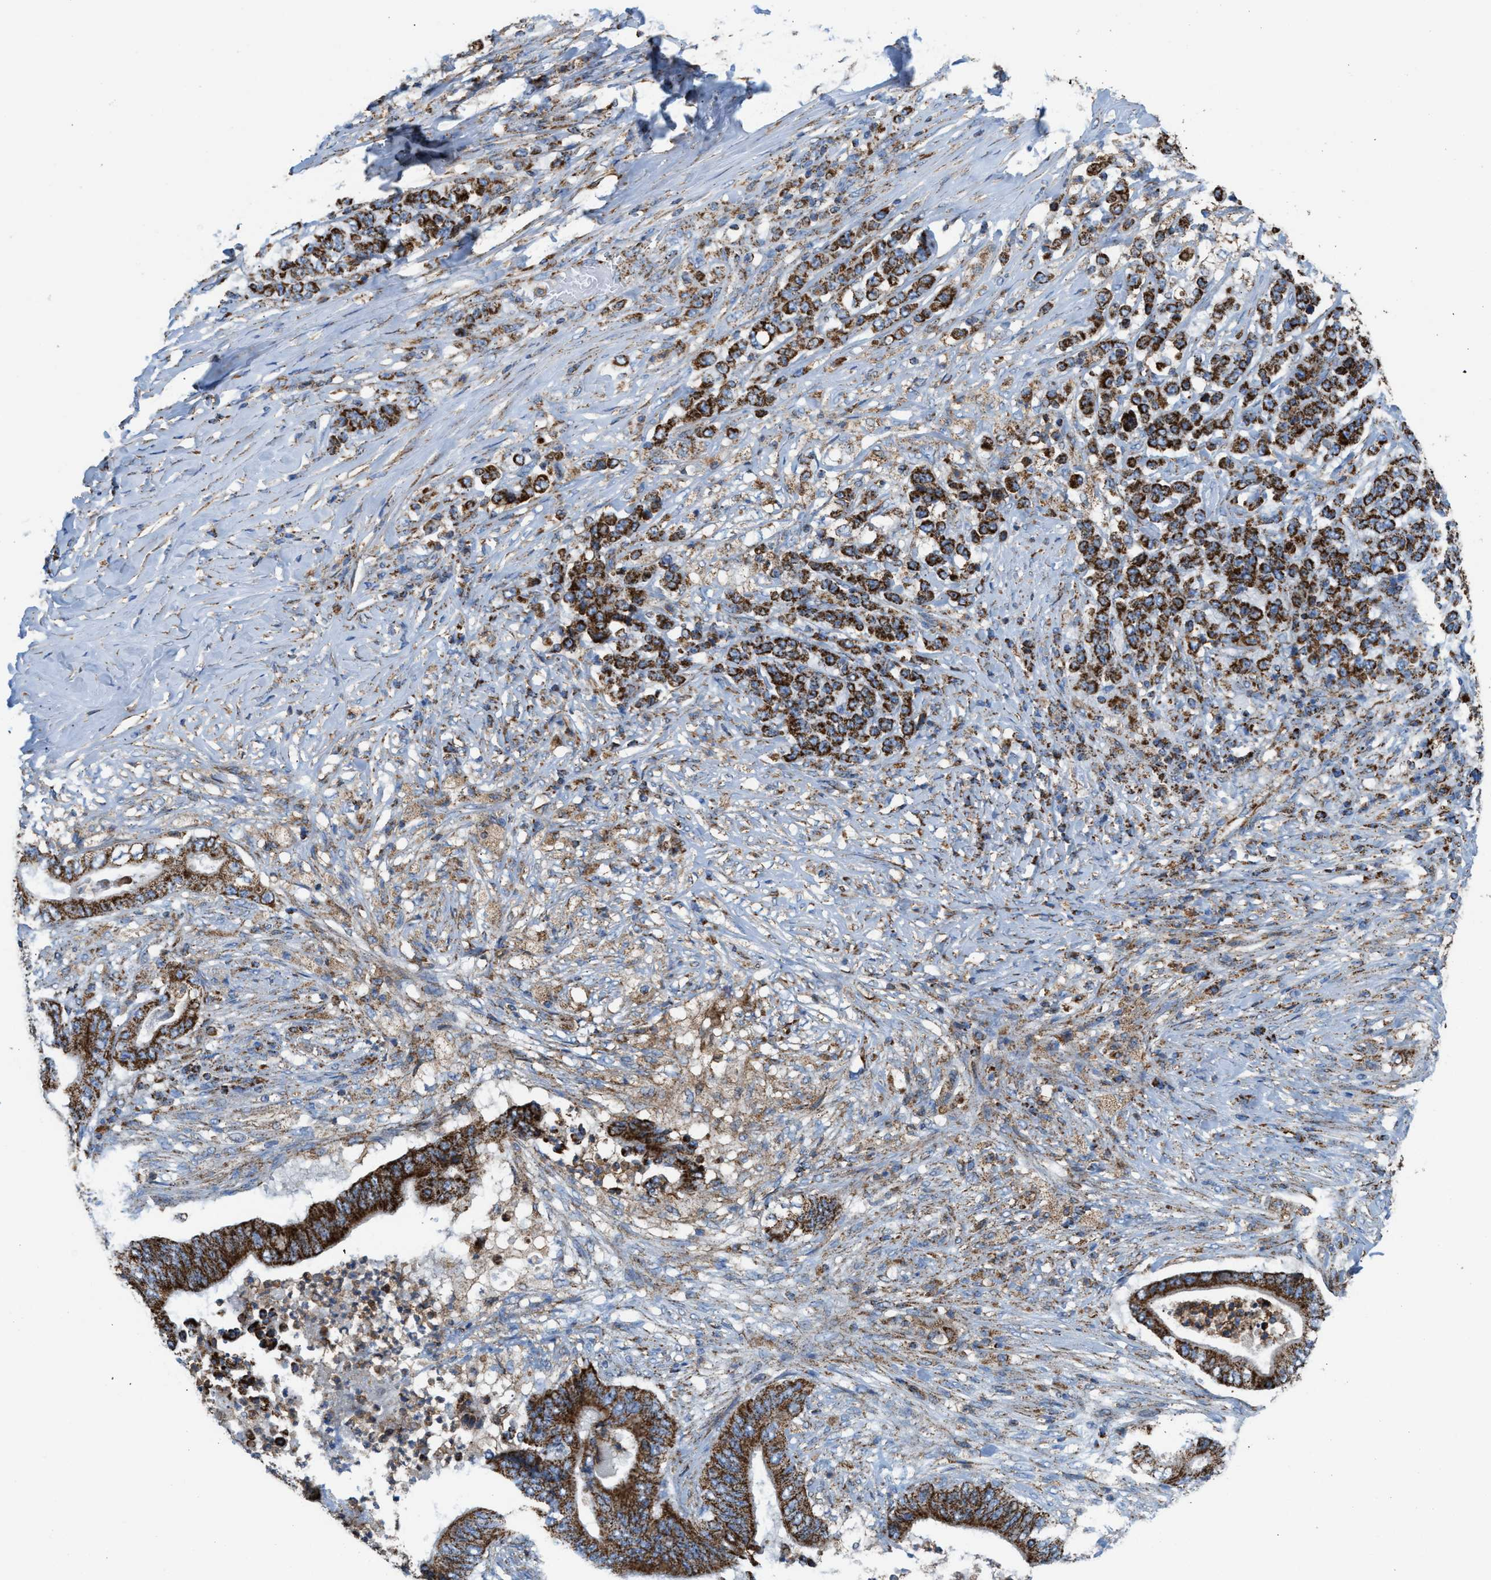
{"staining": {"intensity": "strong", "quantity": ">75%", "location": "cytoplasmic/membranous"}, "tissue": "stomach cancer", "cell_type": "Tumor cells", "image_type": "cancer", "snomed": [{"axis": "morphology", "description": "Adenocarcinoma, NOS"}, {"axis": "topography", "description": "Stomach"}], "caption": "Stomach cancer (adenocarcinoma) tissue exhibits strong cytoplasmic/membranous expression in about >75% of tumor cells", "gene": "ECHS1", "patient": {"sex": "female", "age": 73}}